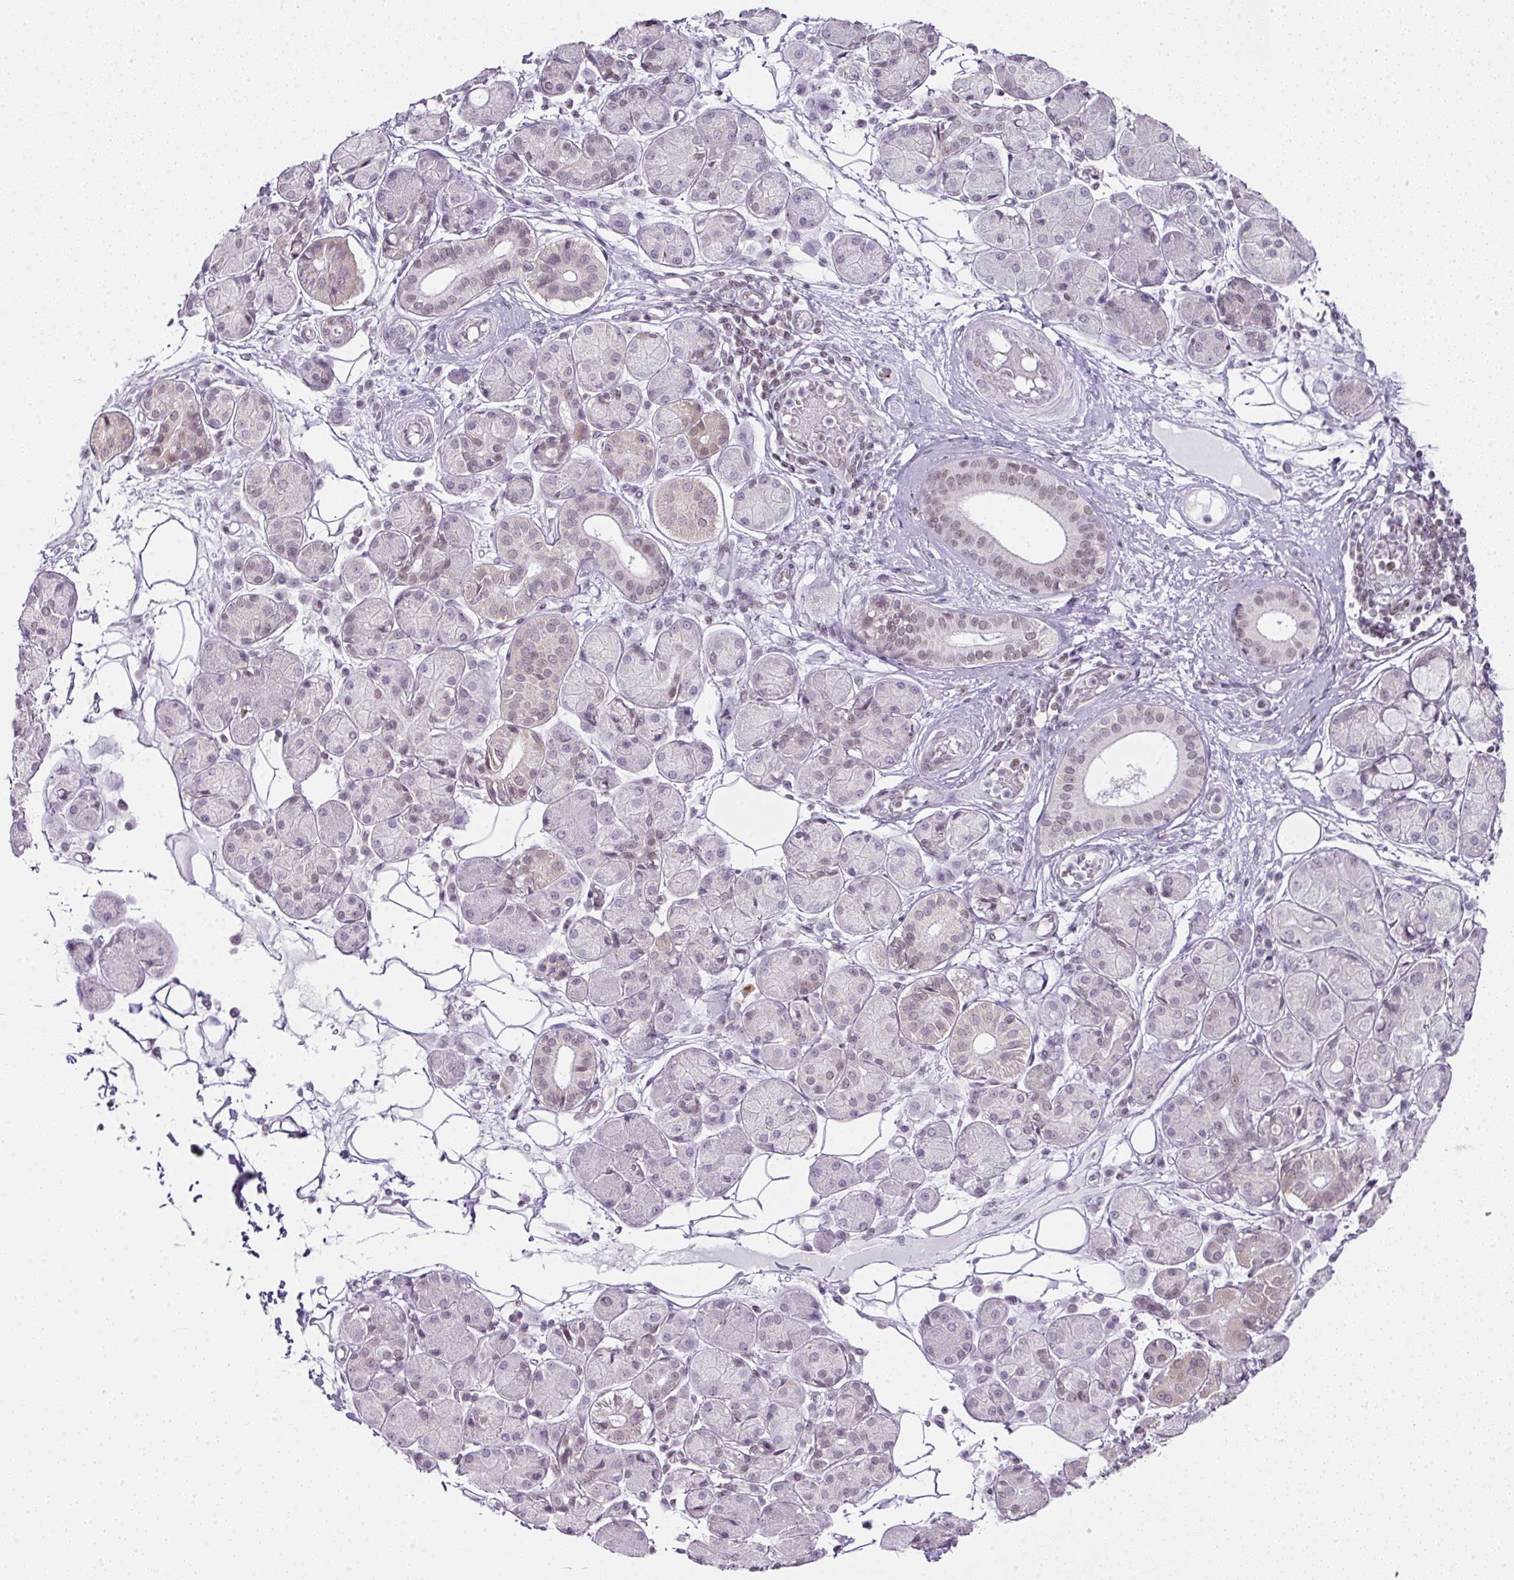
{"staining": {"intensity": "moderate", "quantity": "25%-75%", "location": "nuclear"}, "tissue": "salivary gland", "cell_type": "Glandular cells", "image_type": "normal", "snomed": [{"axis": "morphology", "description": "Squamous cell carcinoma, NOS"}, {"axis": "topography", "description": "Skin"}, {"axis": "topography", "description": "Head-Neck"}], "caption": "Immunohistochemistry of unremarkable human salivary gland reveals medium levels of moderate nuclear staining in approximately 25%-75% of glandular cells. (Brightfield microscopy of DAB IHC at high magnification).", "gene": "FAM32A", "patient": {"sex": "male", "age": 80}}